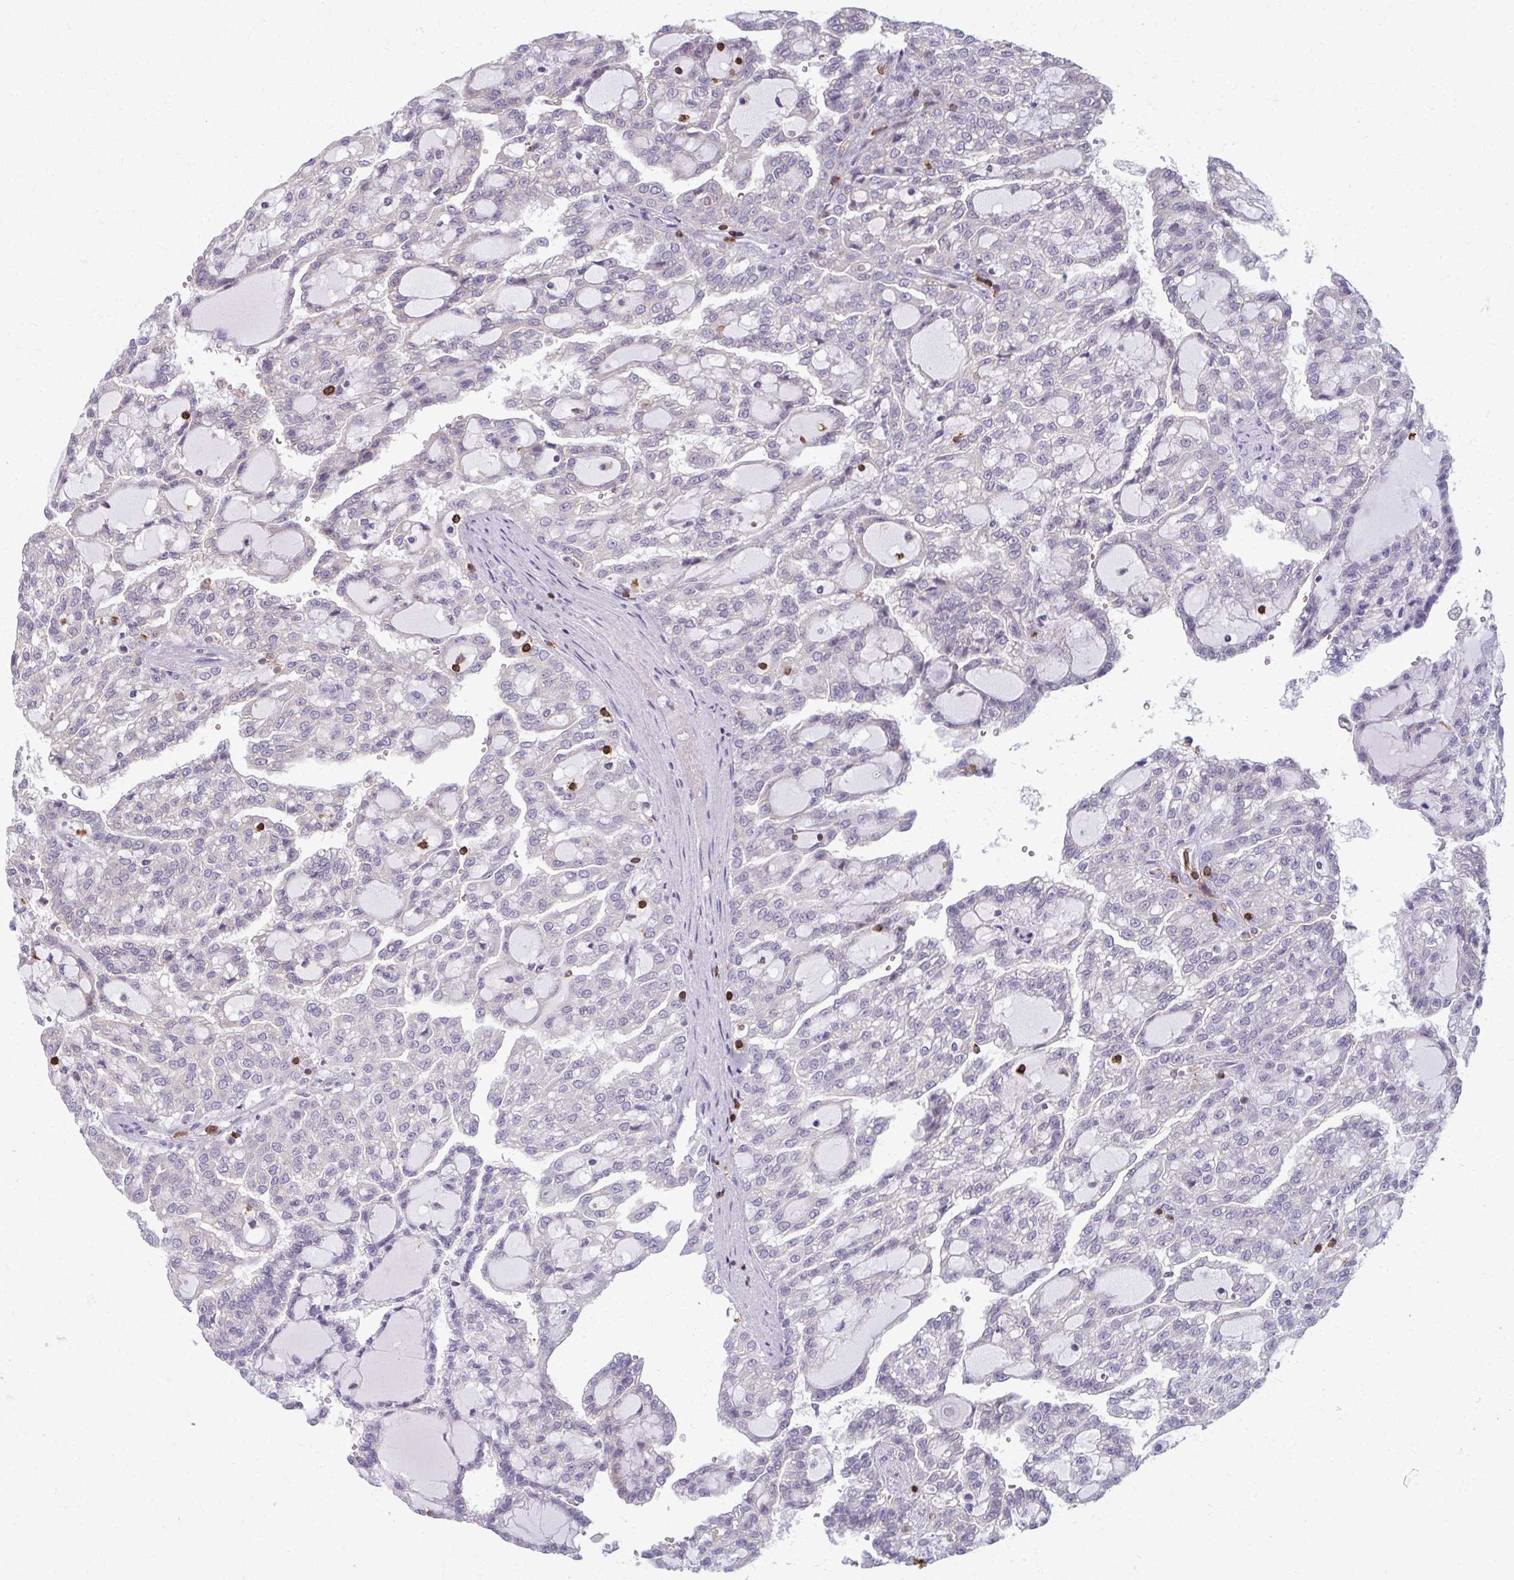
{"staining": {"intensity": "negative", "quantity": "none", "location": "none"}, "tissue": "renal cancer", "cell_type": "Tumor cells", "image_type": "cancer", "snomed": [{"axis": "morphology", "description": "Adenocarcinoma, NOS"}, {"axis": "topography", "description": "Kidney"}], "caption": "The photomicrograph demonstrates no significant expression in tumor cells of adenocarcinoma (renal).", "gene": "AP5M1", "patient": {"sex": "male", "age": 63}}